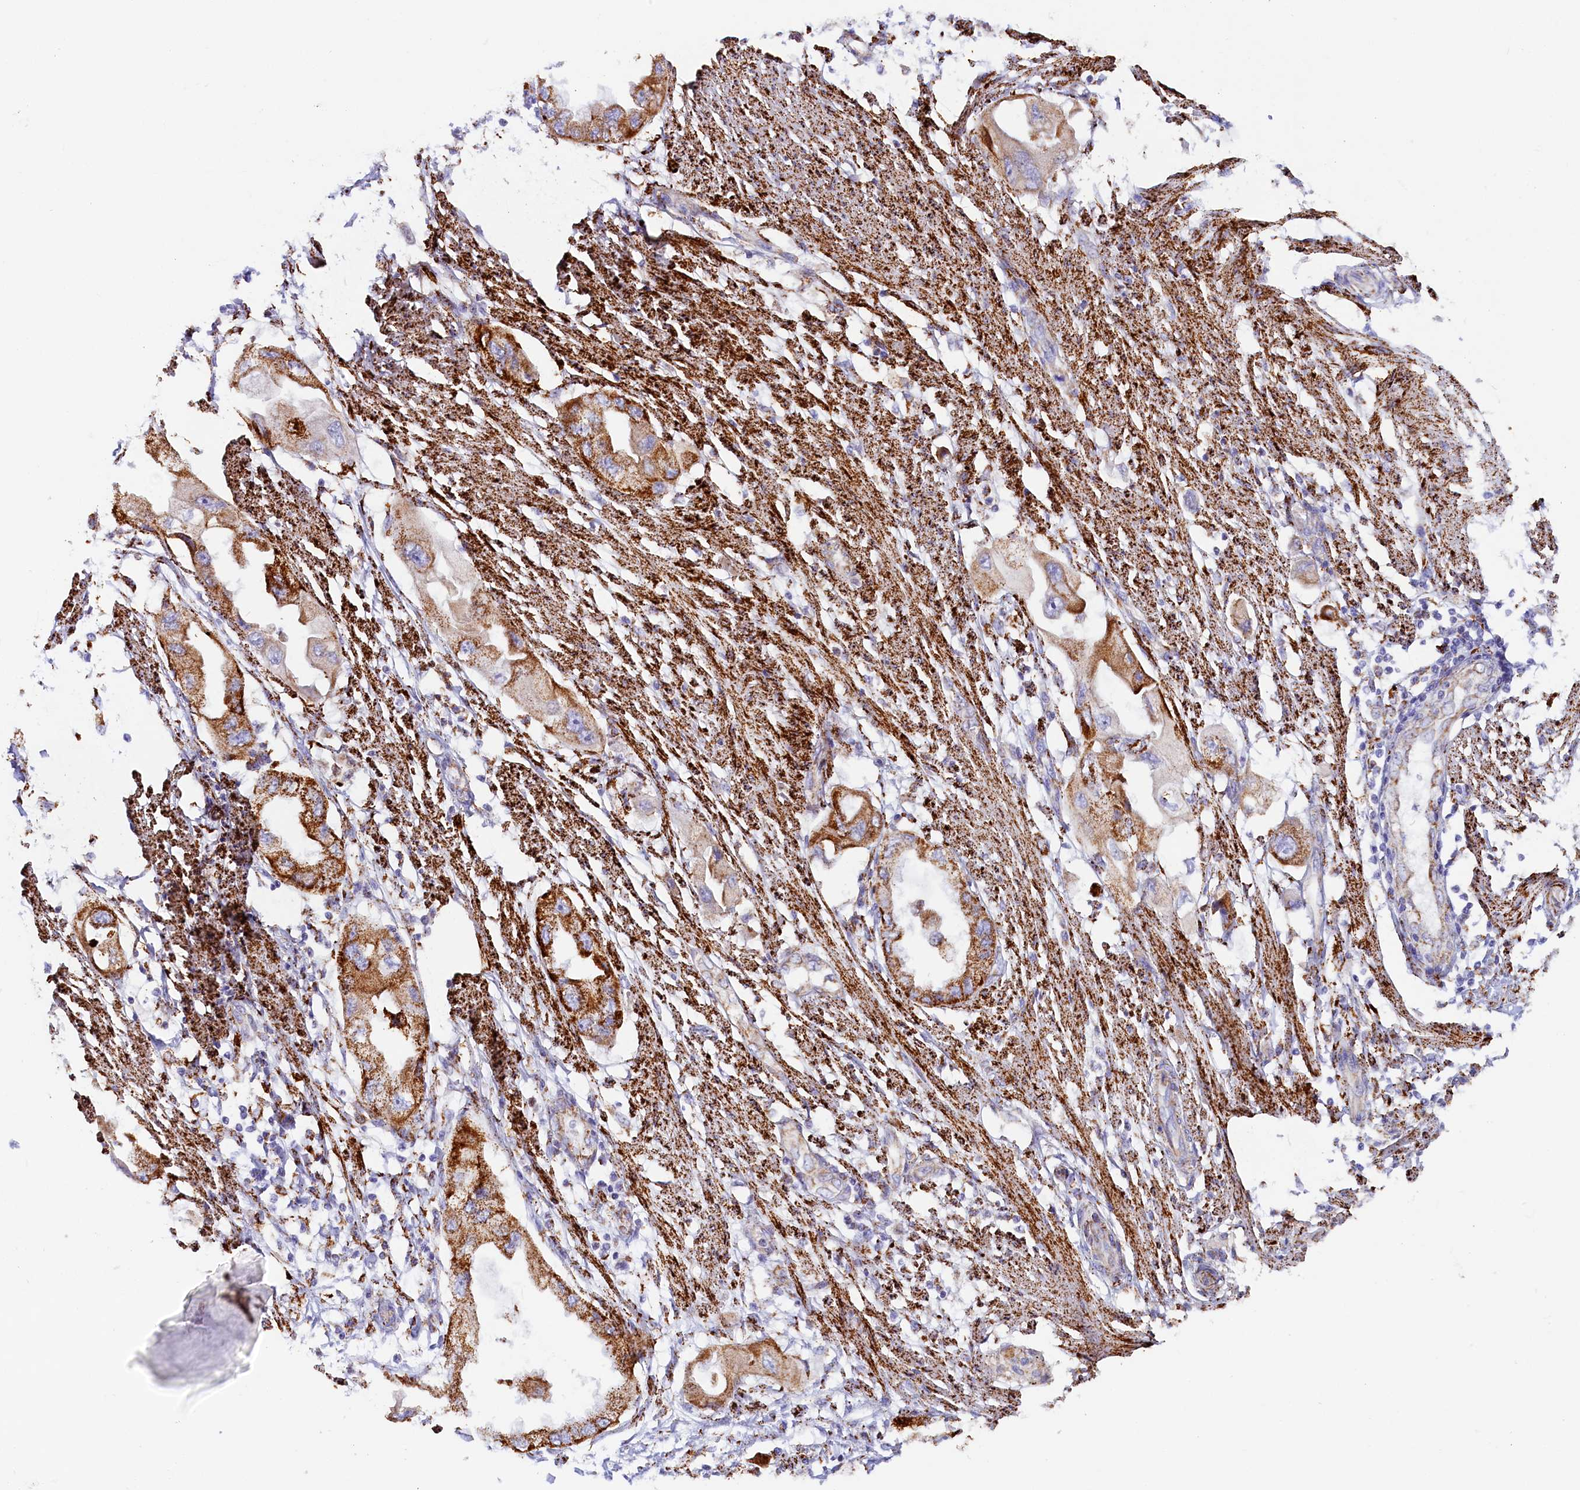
{"staining": {"intensity": "strong", "quantity": "25%-75%", "location": "cytoplasmic/membranous"}, "tissue": "endometrial cancer", "cell_type": "Tumor cells", "image_type": "cancer", "snomed": [{"axis": "morphology", "description": "Adenocarcinoma, NOS"}, {"axis": "topography", "description": "Endometrium"}], "caption": "IHC (DAB) staining of endometrial cancer displays strong cytoplasmic/membranous protein expression in about 25%-75% of tumor cells.", "gene": "AKTIP", "patient": {"sex": "female", "age": 67}}